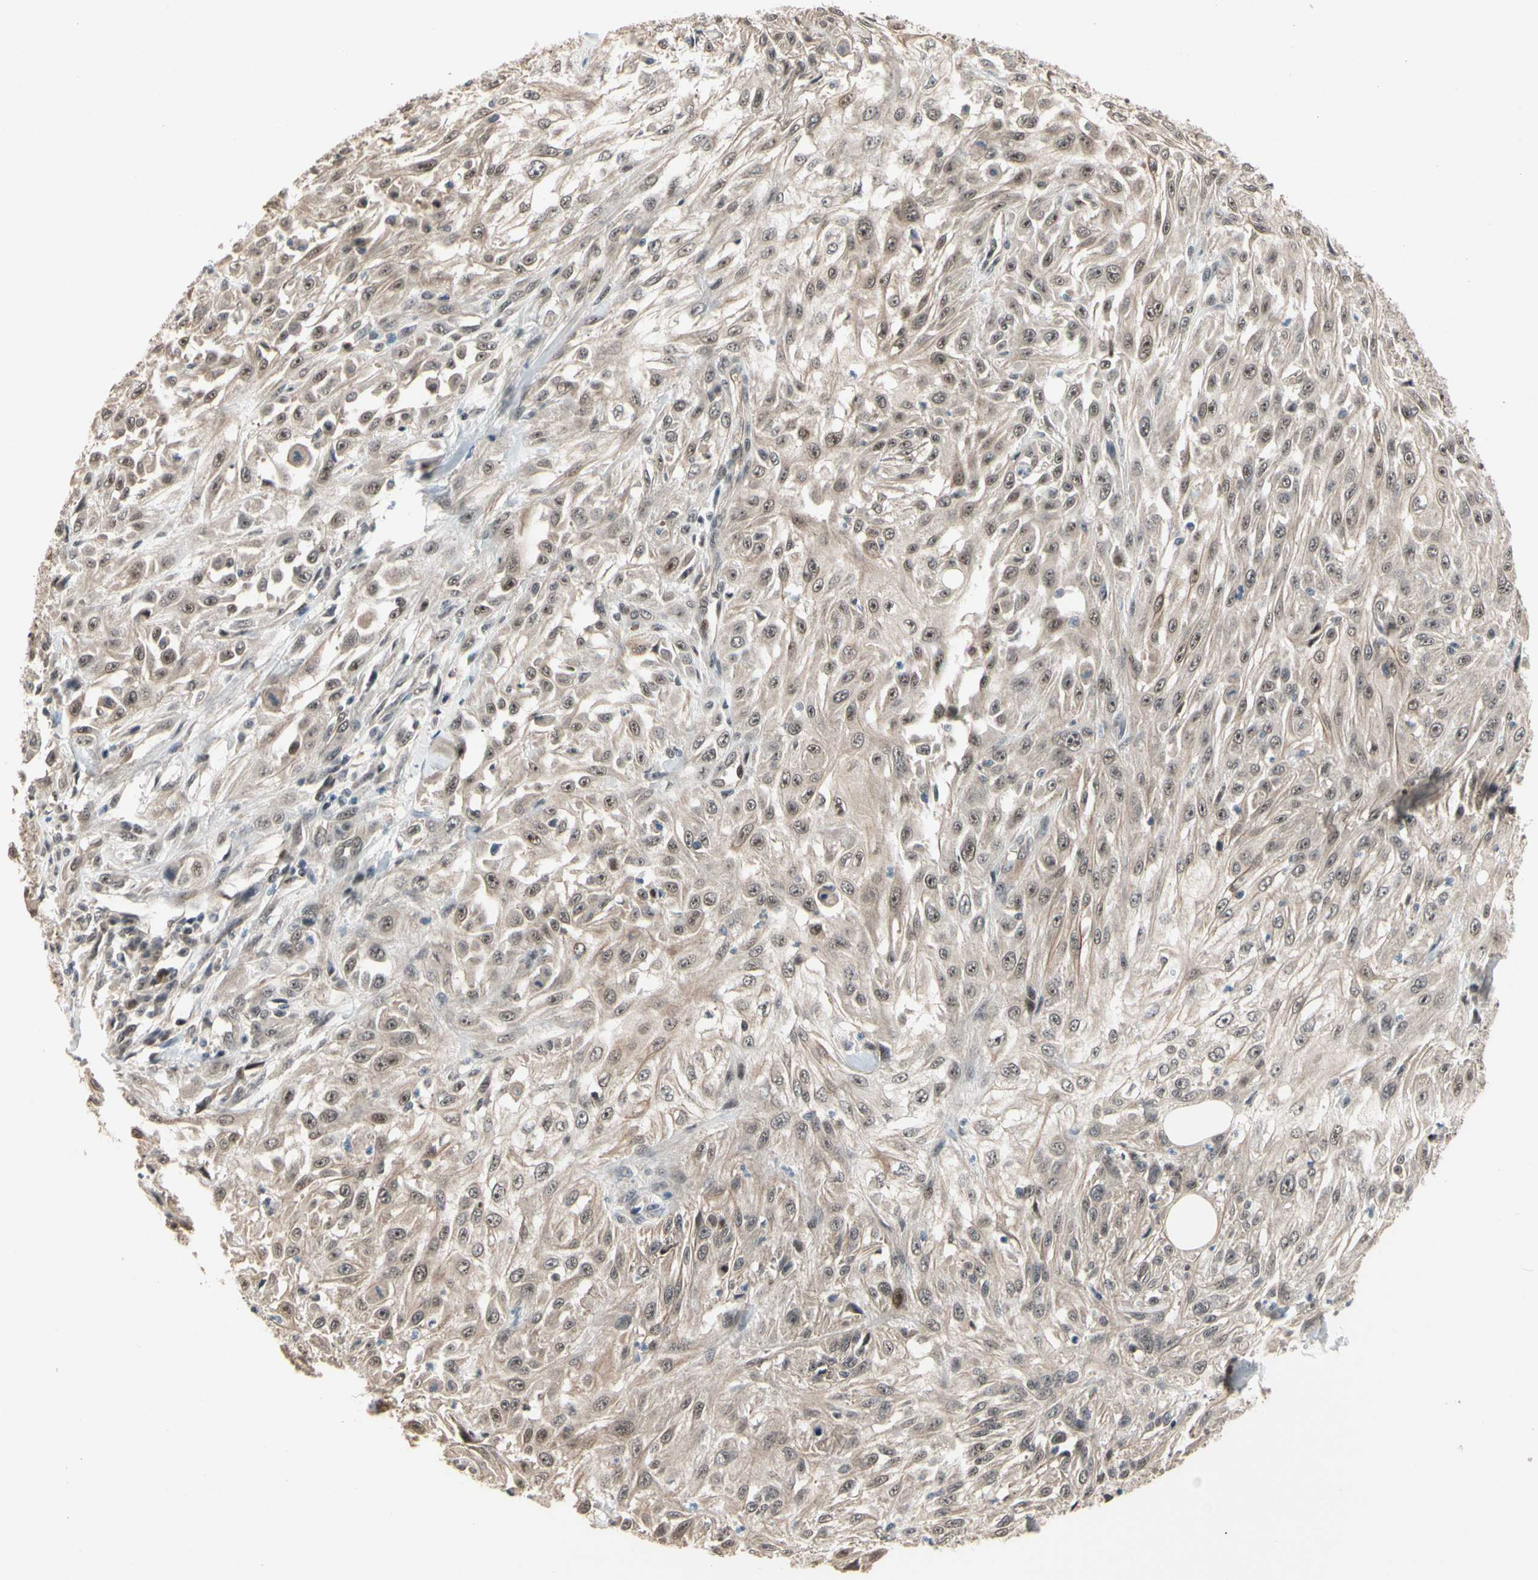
{"staining": {"intensity": "weak", "quantity": ">75%", "location": "cytoplasmic/membranous,nuclear"}, "tissue": "skin cancer", "cell_type": "Tumor cells", "image_type": "cancer", "snomed": [{"axis": "morphology", "description": "Squamous cell carcinoma, NOS"}, {"axis": "topography", "description": "Skin"}], "caption": "Skin cancer (squamous cell carcinoma) stained with IHC reveals weak cytoplasmic/membranous and nuclear expression in approximately >75% of tumor cells.", "gene": "NGEF", "patient": {"sex": "male", "age": 75}}